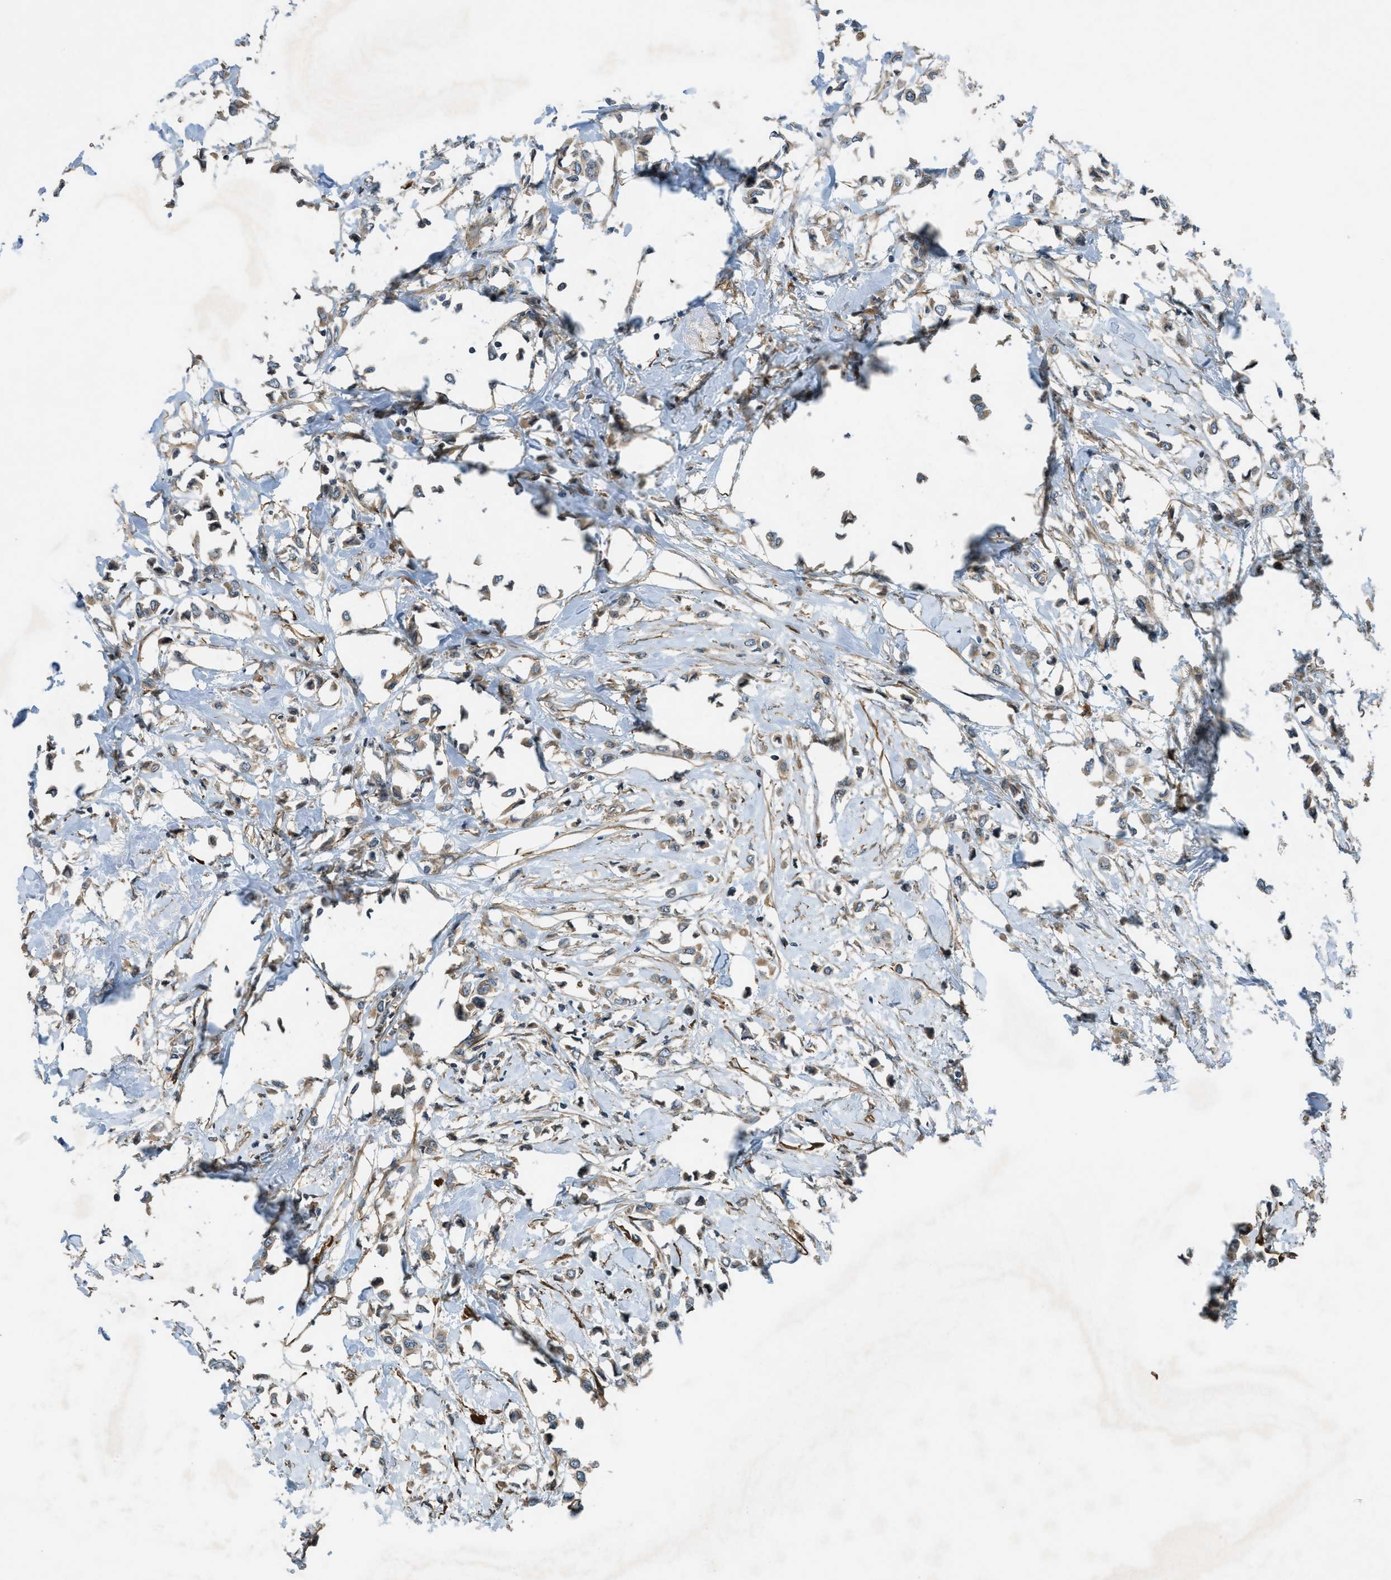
{"staining": {"intensity": "weak", "quantity": ">75%", "location": "cytoplasmic/membranous"}, "tissue": "breast cancer", "cell_type": "Tumor cells", "image_type": "cancer", "snomed": [{"axis": "morphology", "description": "Lobular carcinoma"}, {"axis": "topography", "description": "Breast"}], "caption": "Immunohistochemical staining of lobular carcinoma (breast) exhibits low levels of weak cytoplasmic/membranous staining in about >75% of tumor cells.", "gene": "VEZT", "patient": {"sex": "female", "age": 51}}